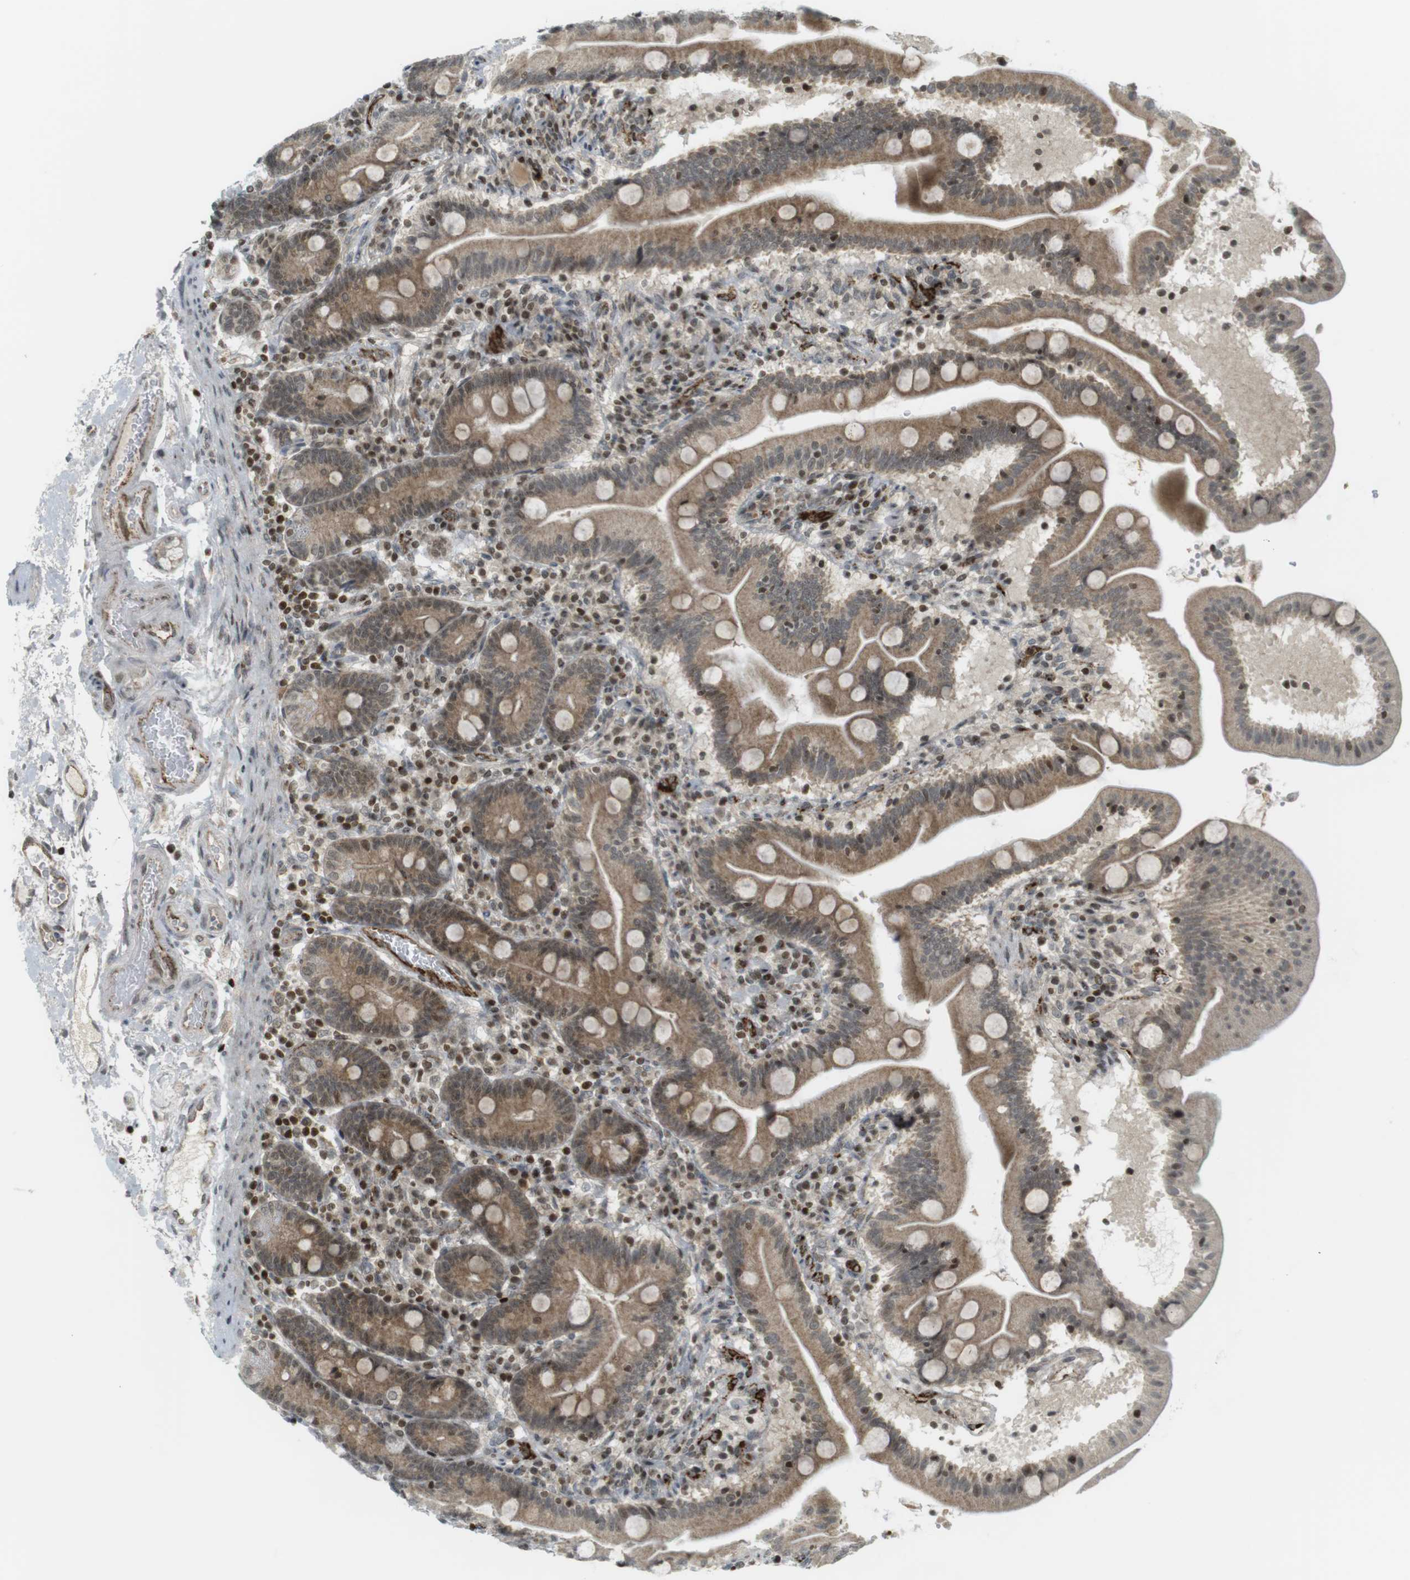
{"staining": {"intensity": "moderate", "quantity": ">75%", "location": "cytoplasmic/membranous,nuclear"}, "tissue": "duodenum", "cell_type": "Glandular cells", "image_type": "normal", "snomed": [{"axis": "morphology", "description": "Normal tissue, NOS"}, {"axis": "topography", "description": "Duodenum"}], "caption": "Moderate cytoplasmic/membranous,nuclear protein positivity is appreciated in approximately >75% of glandular cells in duodenum.", "gene": "PPP1R13B", "patient": {"sex": "male", "age": 54}}